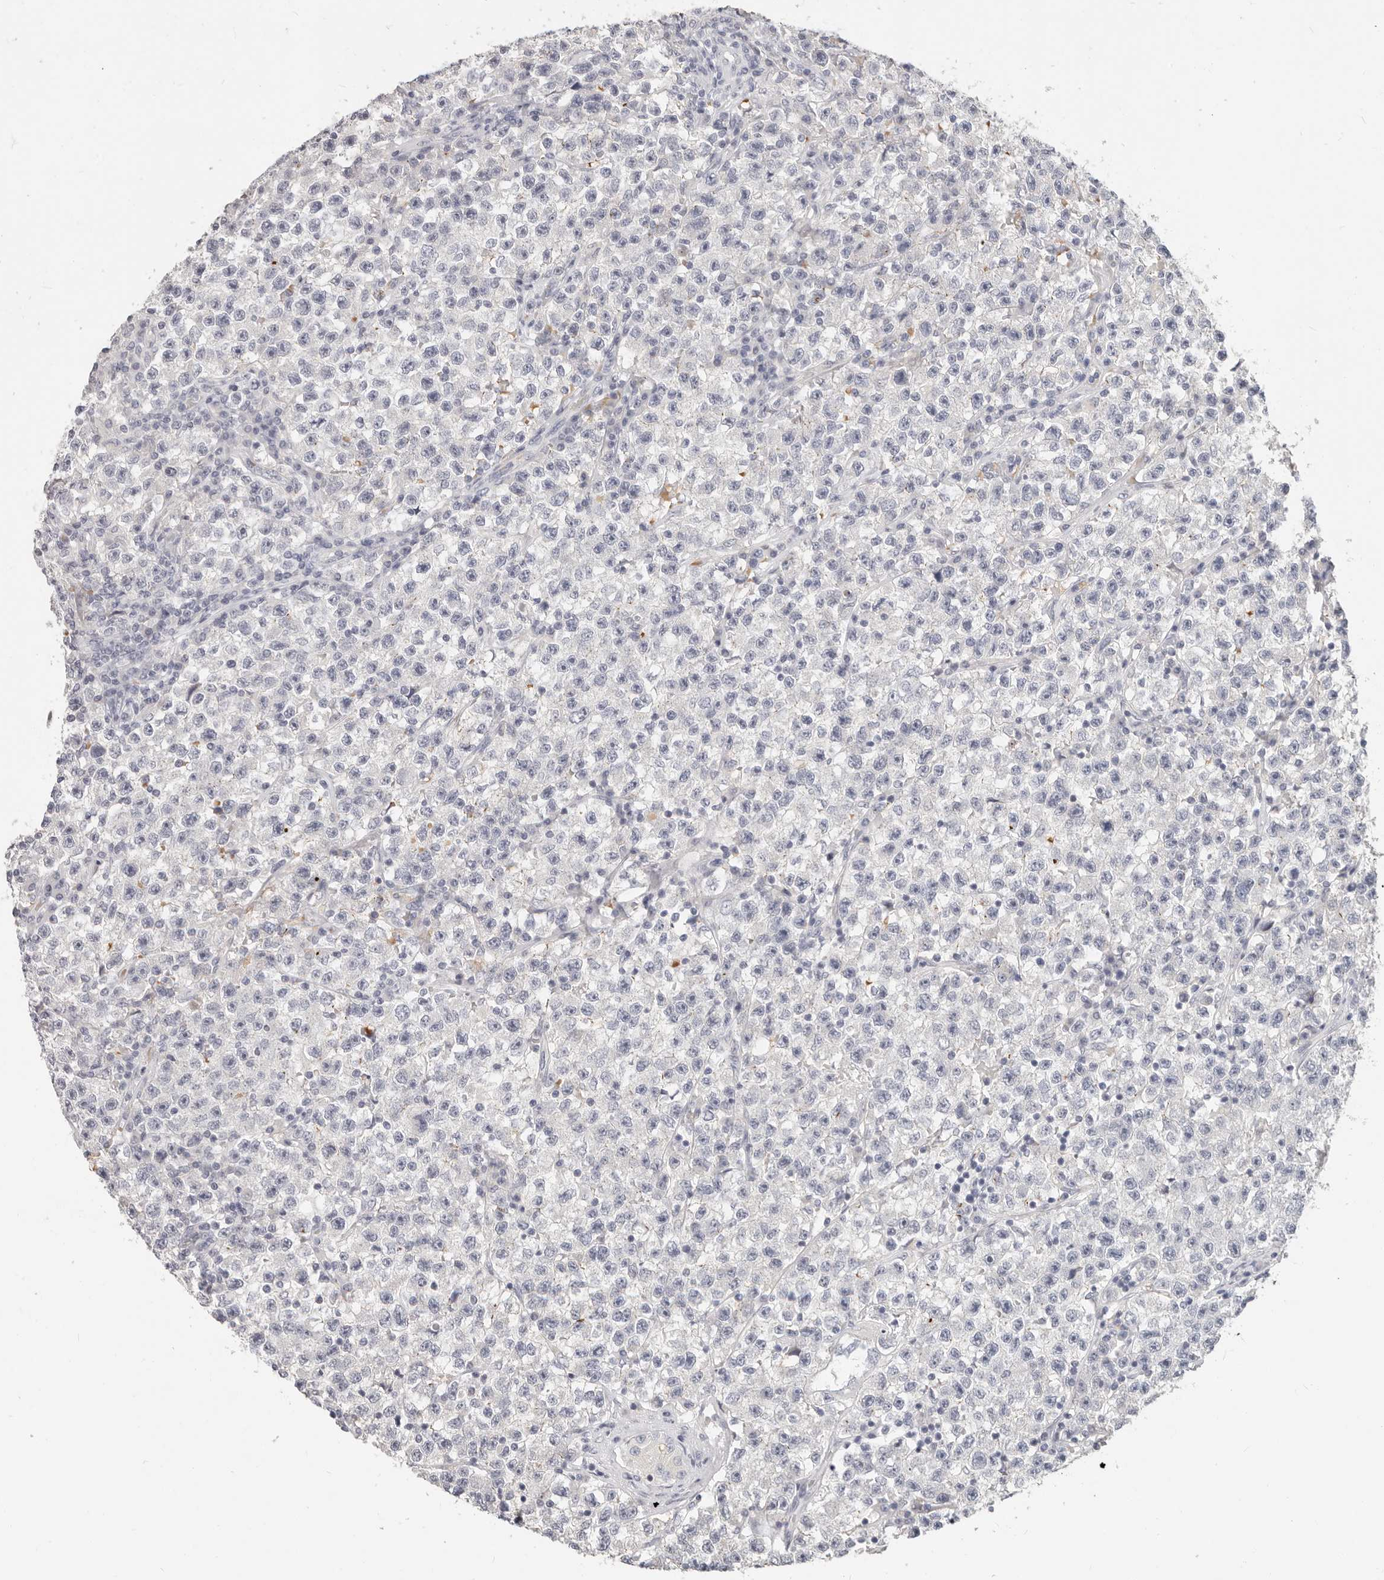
{"staining": {"intensity": "negative", "quantity": "none", "location": "none"}, "tissue": "testis cancer", "cell_type": "Tumor cells", "image_type": "cancer", "snomed": [{"axis": "morphology", "description": "Seminoma, NOS"}, {"axis": "topography", "description": "Testis"}], "caption": "Testis cancer was stained to show a protein in brown. There is no significant staining in tumor cells.", "gene": "TMEM63B", "patient": {"sex": "male", "age": 22}}